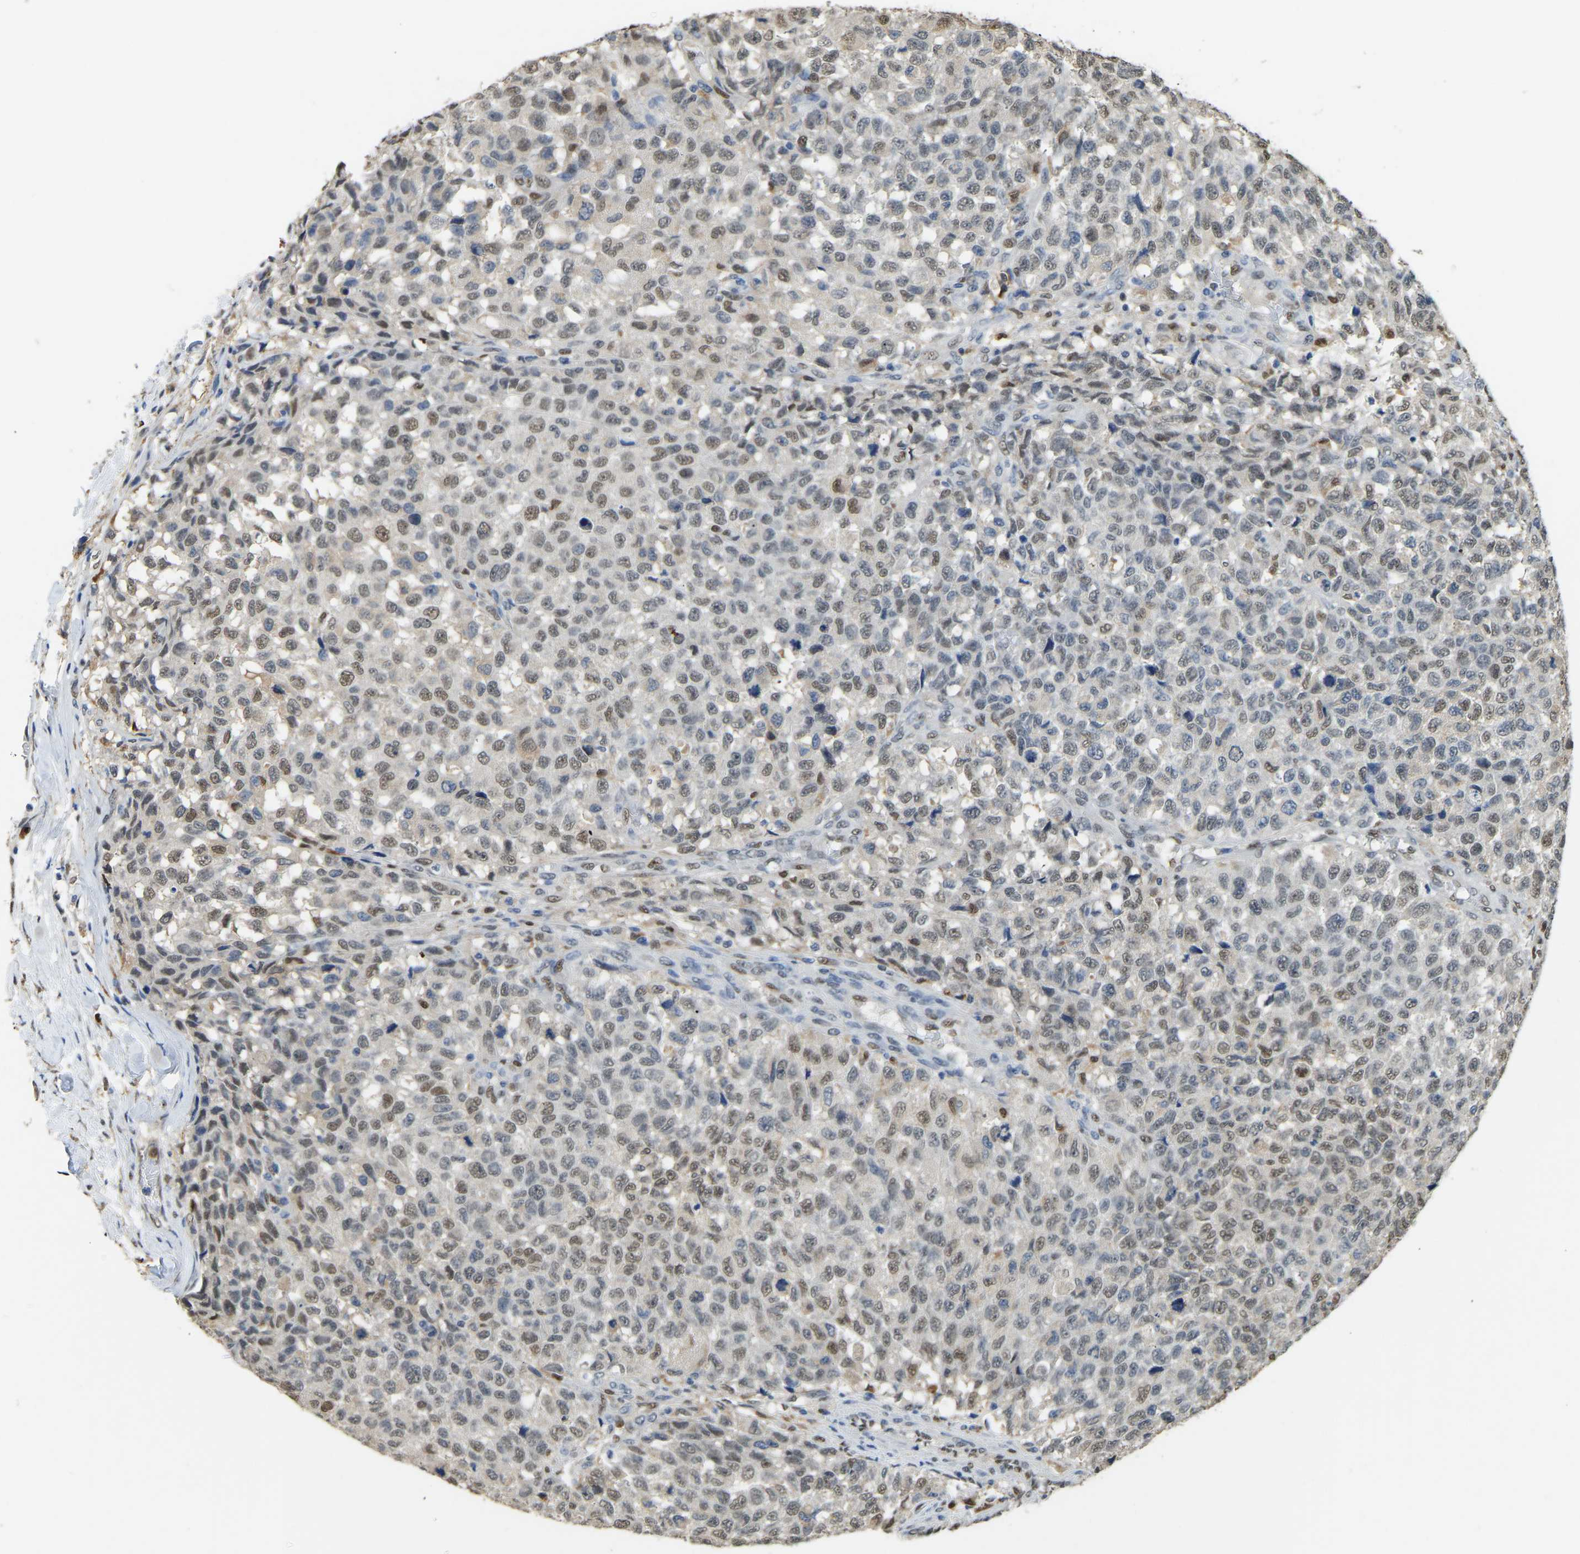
{"staining": {"intensity": "moderate", "quantity": ">75%", "location": "nuclear"}, "tissue": "testis cancer", "cell_type": "Tumor cells", "image_type": "cancer", "snomed": [{"axis": "morphology", "description": "Seminoma, NOS"}, {"axis": "topography", "description": "Testis"}], "caption": "Immunohistochemistry of testis cancer (seminoma) reveals medium levels of moderate nuclear positivity in about >75% of tumor cells.", "gene": "NANS", "patient": {"sex": "male", "age": 59}}